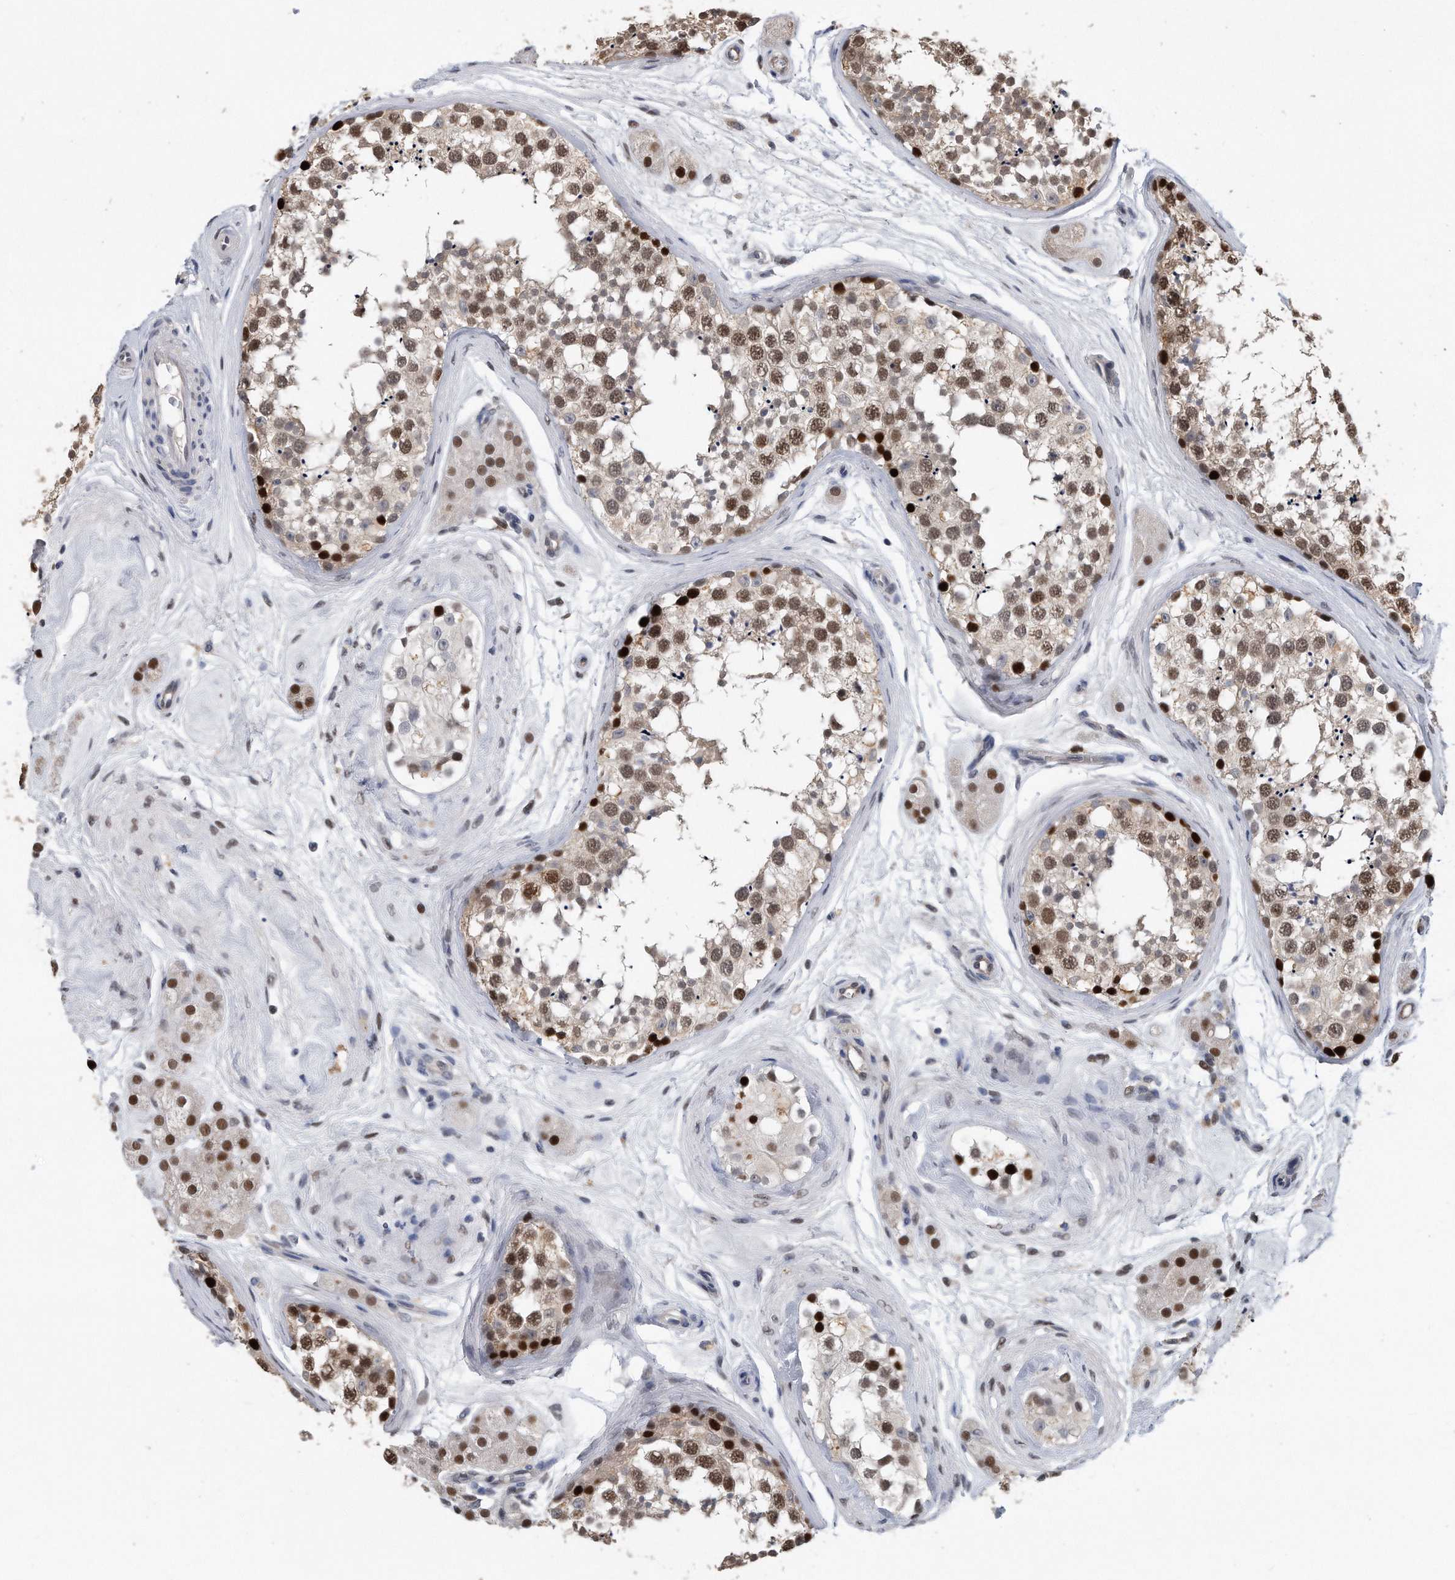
{"staining": {"intensity": "strong", "quantity": "25%-75%", "location": "nuclear"}, "tissue": "testis", "cell_type": "Cells in seminiferous ducts", "image_type": "normal", "snomed": [{"axis": "morphology", "description": "Normal tissue, NOS"}, {"axis": "topography", "description": "Testis"}], "caption": "Immunohistochemistry (IHC) histopathology image of benign testis: human testis stained using immunohistochemistry (IHC) demonstrates high levels of strong protein expression localized specifically in the nuclear of cells in seminiferous ducts, appearing as a nuclear brown color.", "gene": "PCNA", "patient": {"sex": "male", "age": 56}}